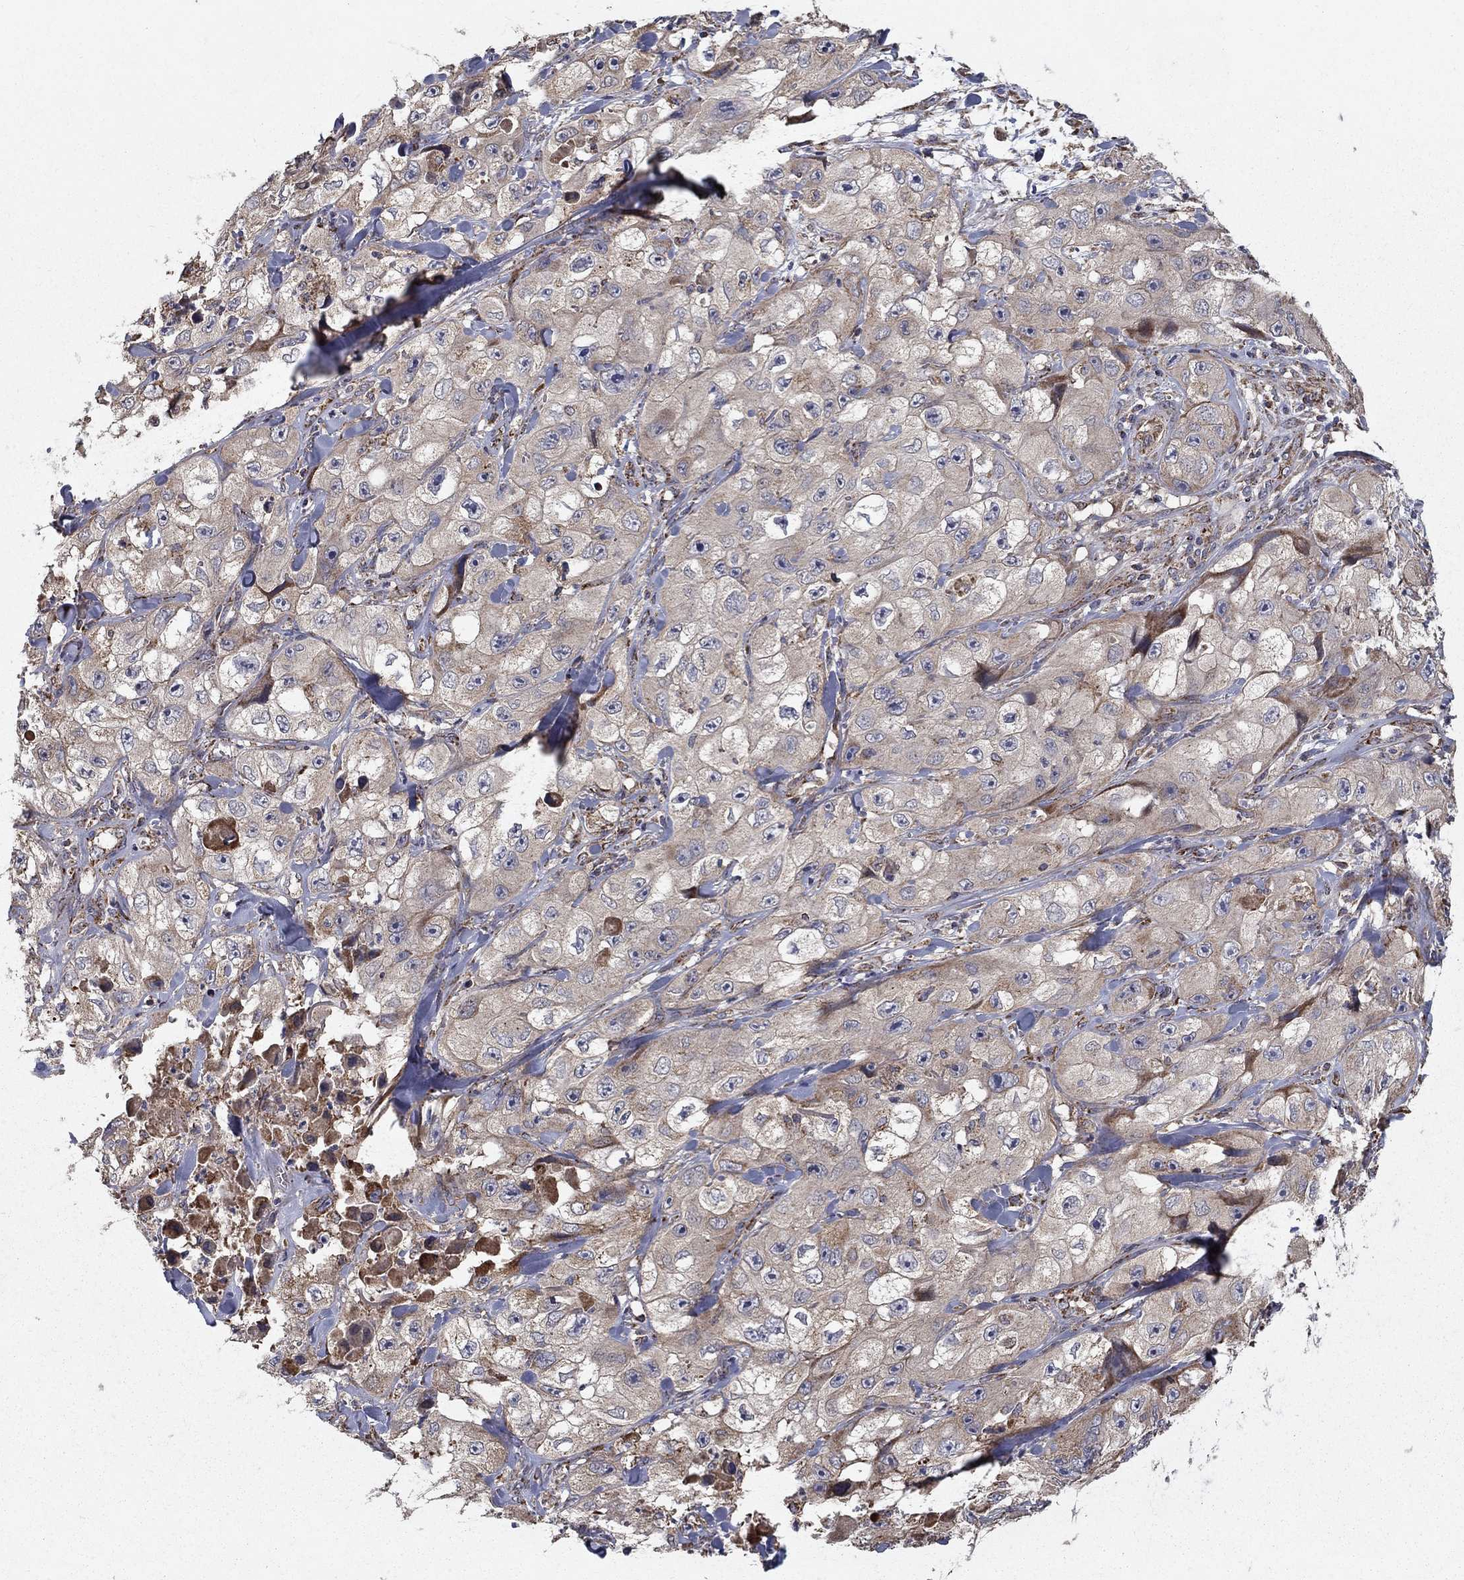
{"staining": {"intensity": "moderate", "quantity": "<25%", "location": "cytoplasmic/membranous"}, "tissue": "skin cancer", "cell_type": "Tumor cells", "image_type": "cancer", "snomed": [{"axis": "morphology", "description": "Squamous cell carcinoma, NOS"}, {"axis": "topography", "description": "Skin"}, {"axis": "topography", "description": "Subcutis"}], "caption": "Tumor cells show low levels of moderate cytoplasmic/membranous positivity in approximately <25% of cells in human skin cancer (squamous cell carcinoma). (Stains: DAB (3,3'-diaminobenzidine) in brown, nuclei in blue, Microscopy: brightfield microscopy at high magnification).", "gene": "NDUFS8", "patient": {"sex": "male", "age": 73}}